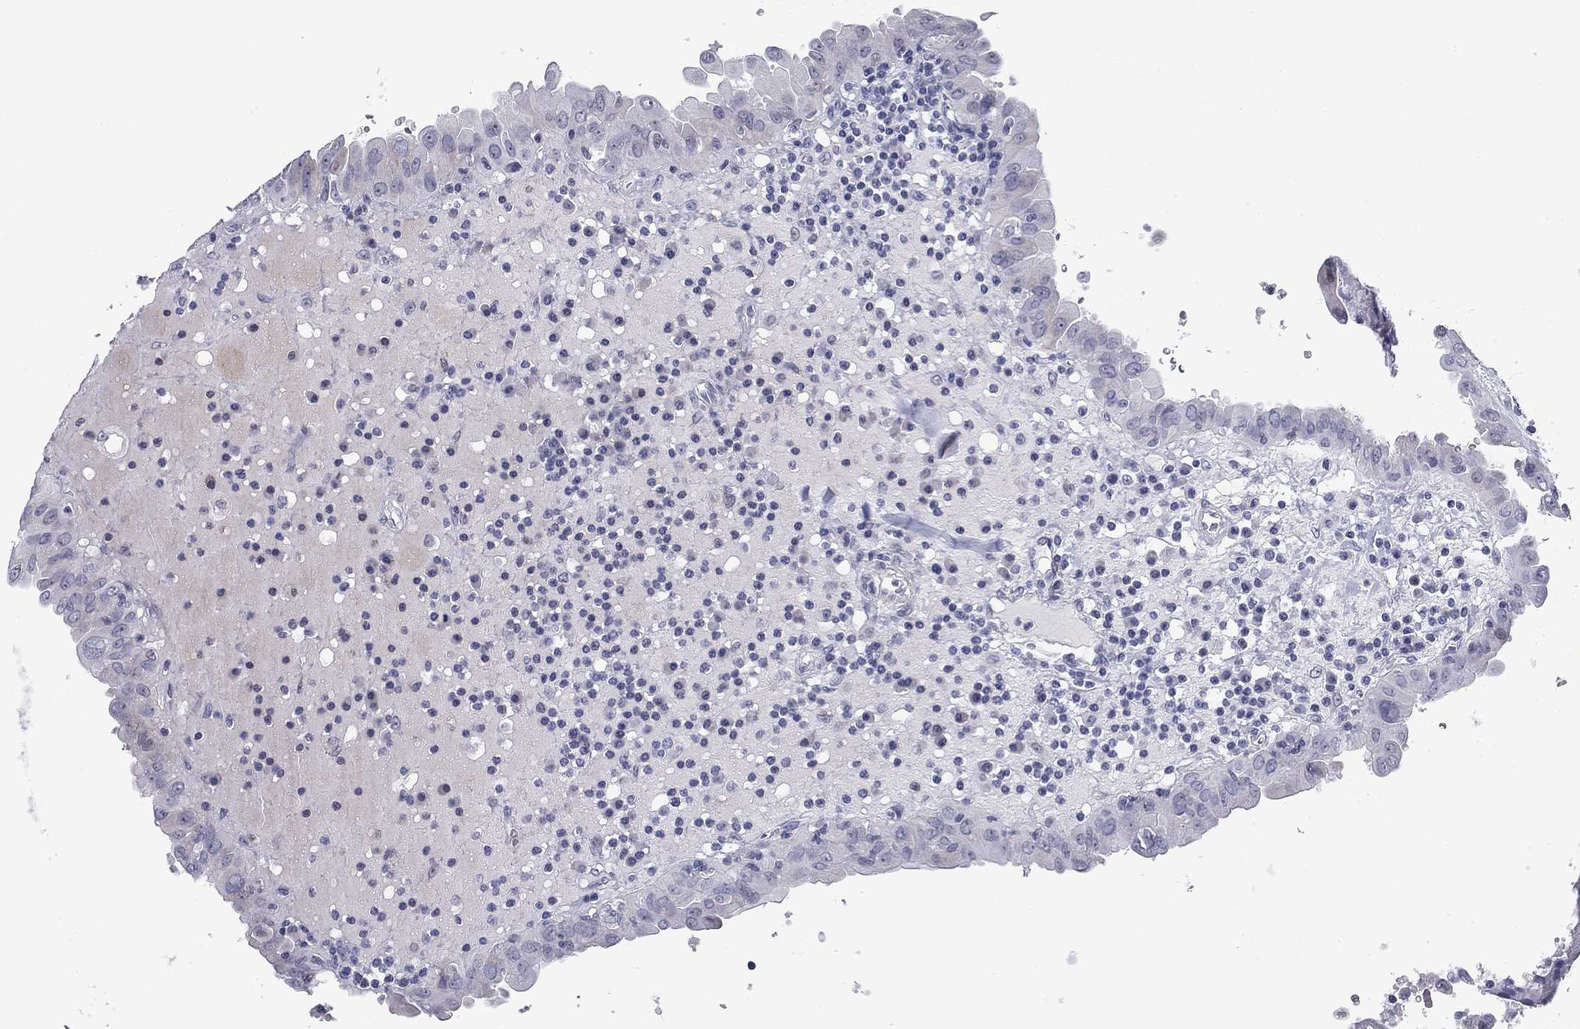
{"staining": {"intensity": "negative", "quantity": "none", "location": "none"}, "tissue": "thyroid cancer", "cell_type": "Tumor cells", "image_type": "cancer", "snomed": [{"axis": "morphology", "description": "Papillary adenocarcinoma, NOS"}, {"axis": "topography", "description": "Thyroid gland"}], "caption": "Tumor cells are negative for protein expression in human papillary adenocarcinoma (thyroid).", "gene": "PRPH", "patient": {"sex": "female", "age": 37}}